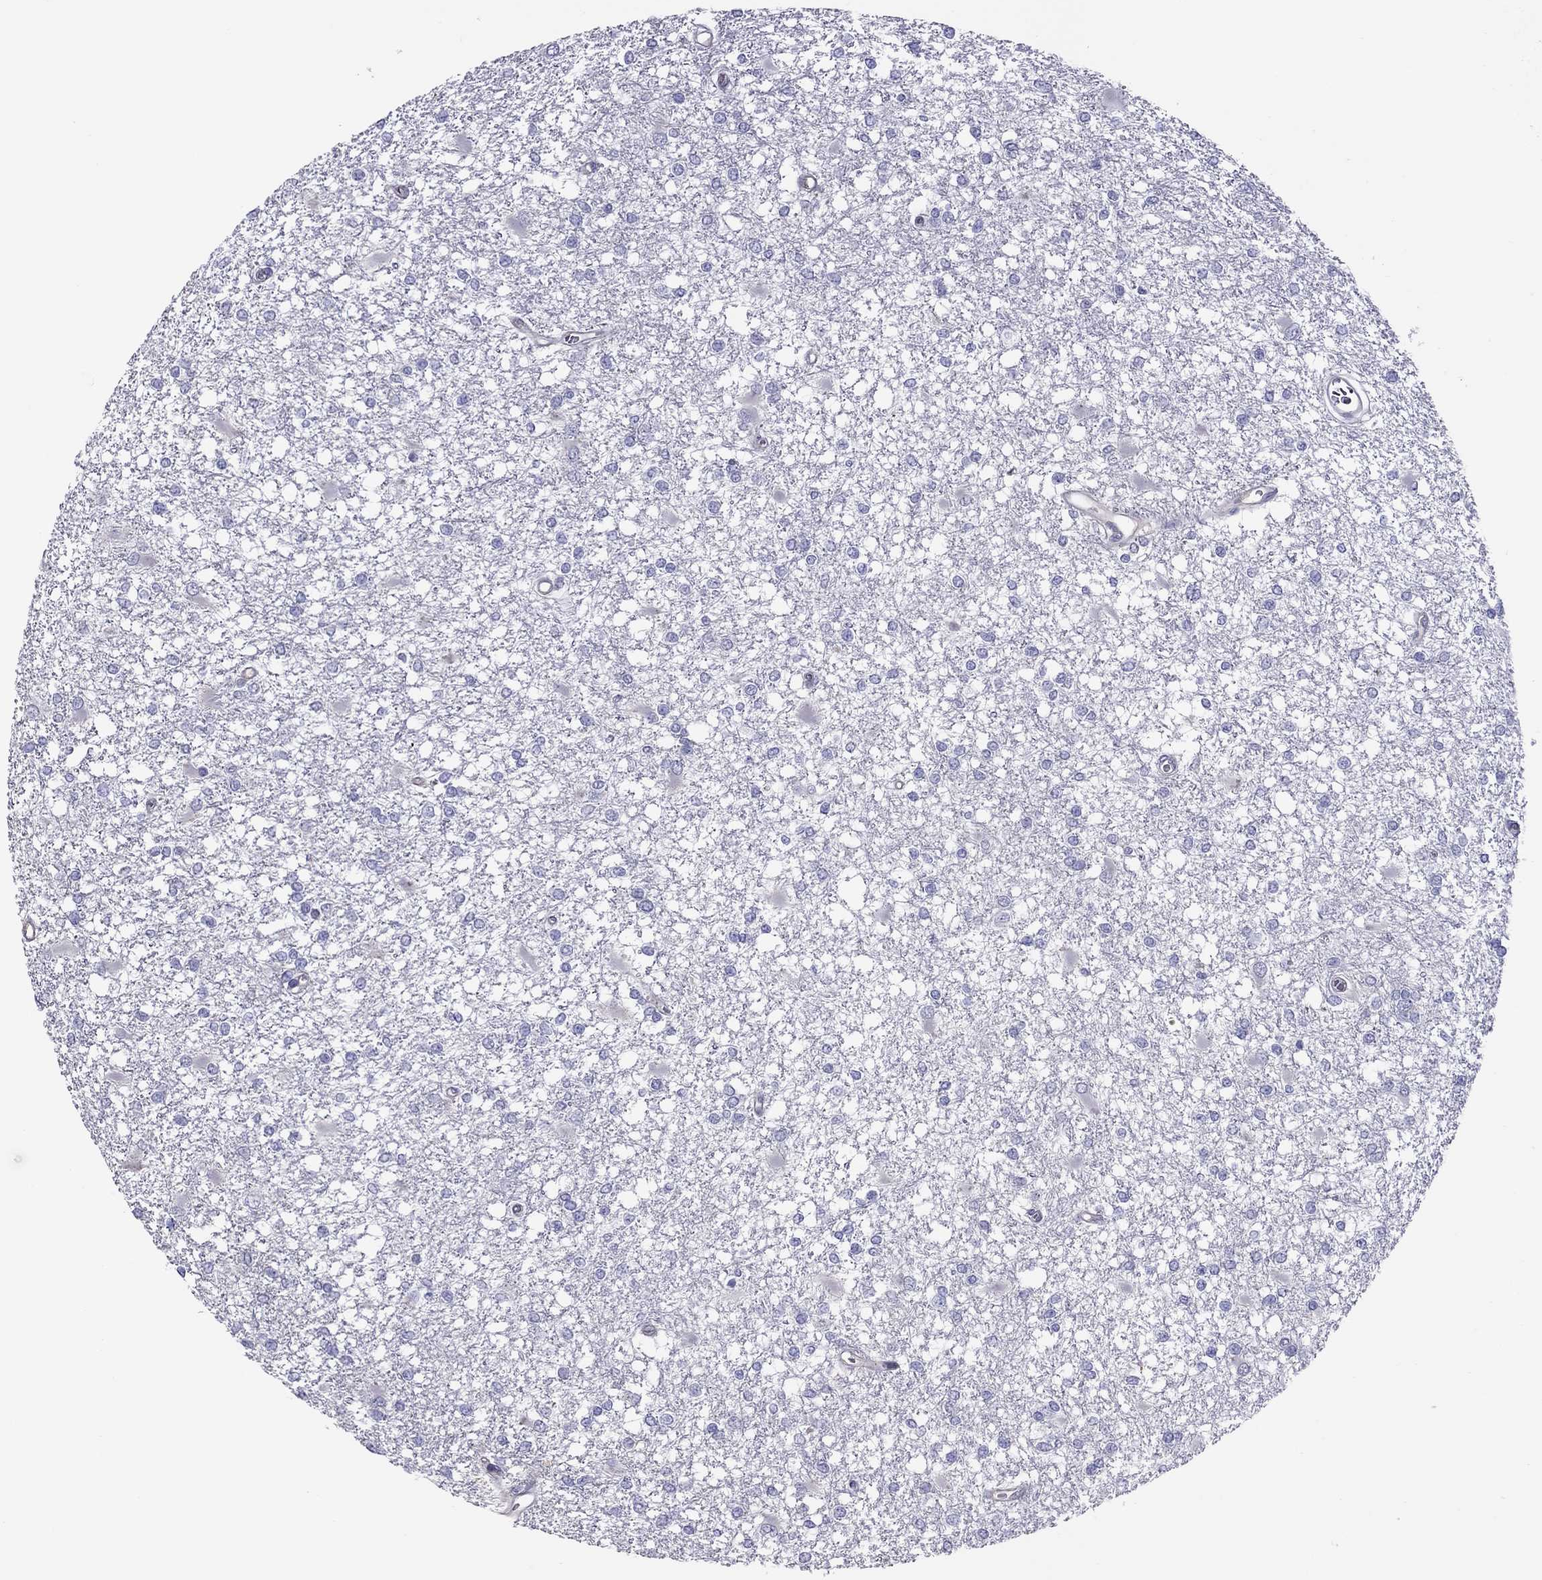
{"staining": {"intensity": "negative", "quantity": "none", "location": "none"}, "tissue": "glioma", "cell_type": "Tumor cells", "image_type": "cancer", "snomed": [{"axis": "morphology", "description": "Glioma, malignant, High grade"}, {"axis": "topography", "description": "Cerebral cortex"}], "caption": "Immunohistochemistry histopathology image of neoplastic tissue: human glioma stained with DAB reveals no significant protein expression in tumor cells.", "gene": "ALOX15B", "patient": {"sex": "male", "age": 79}}